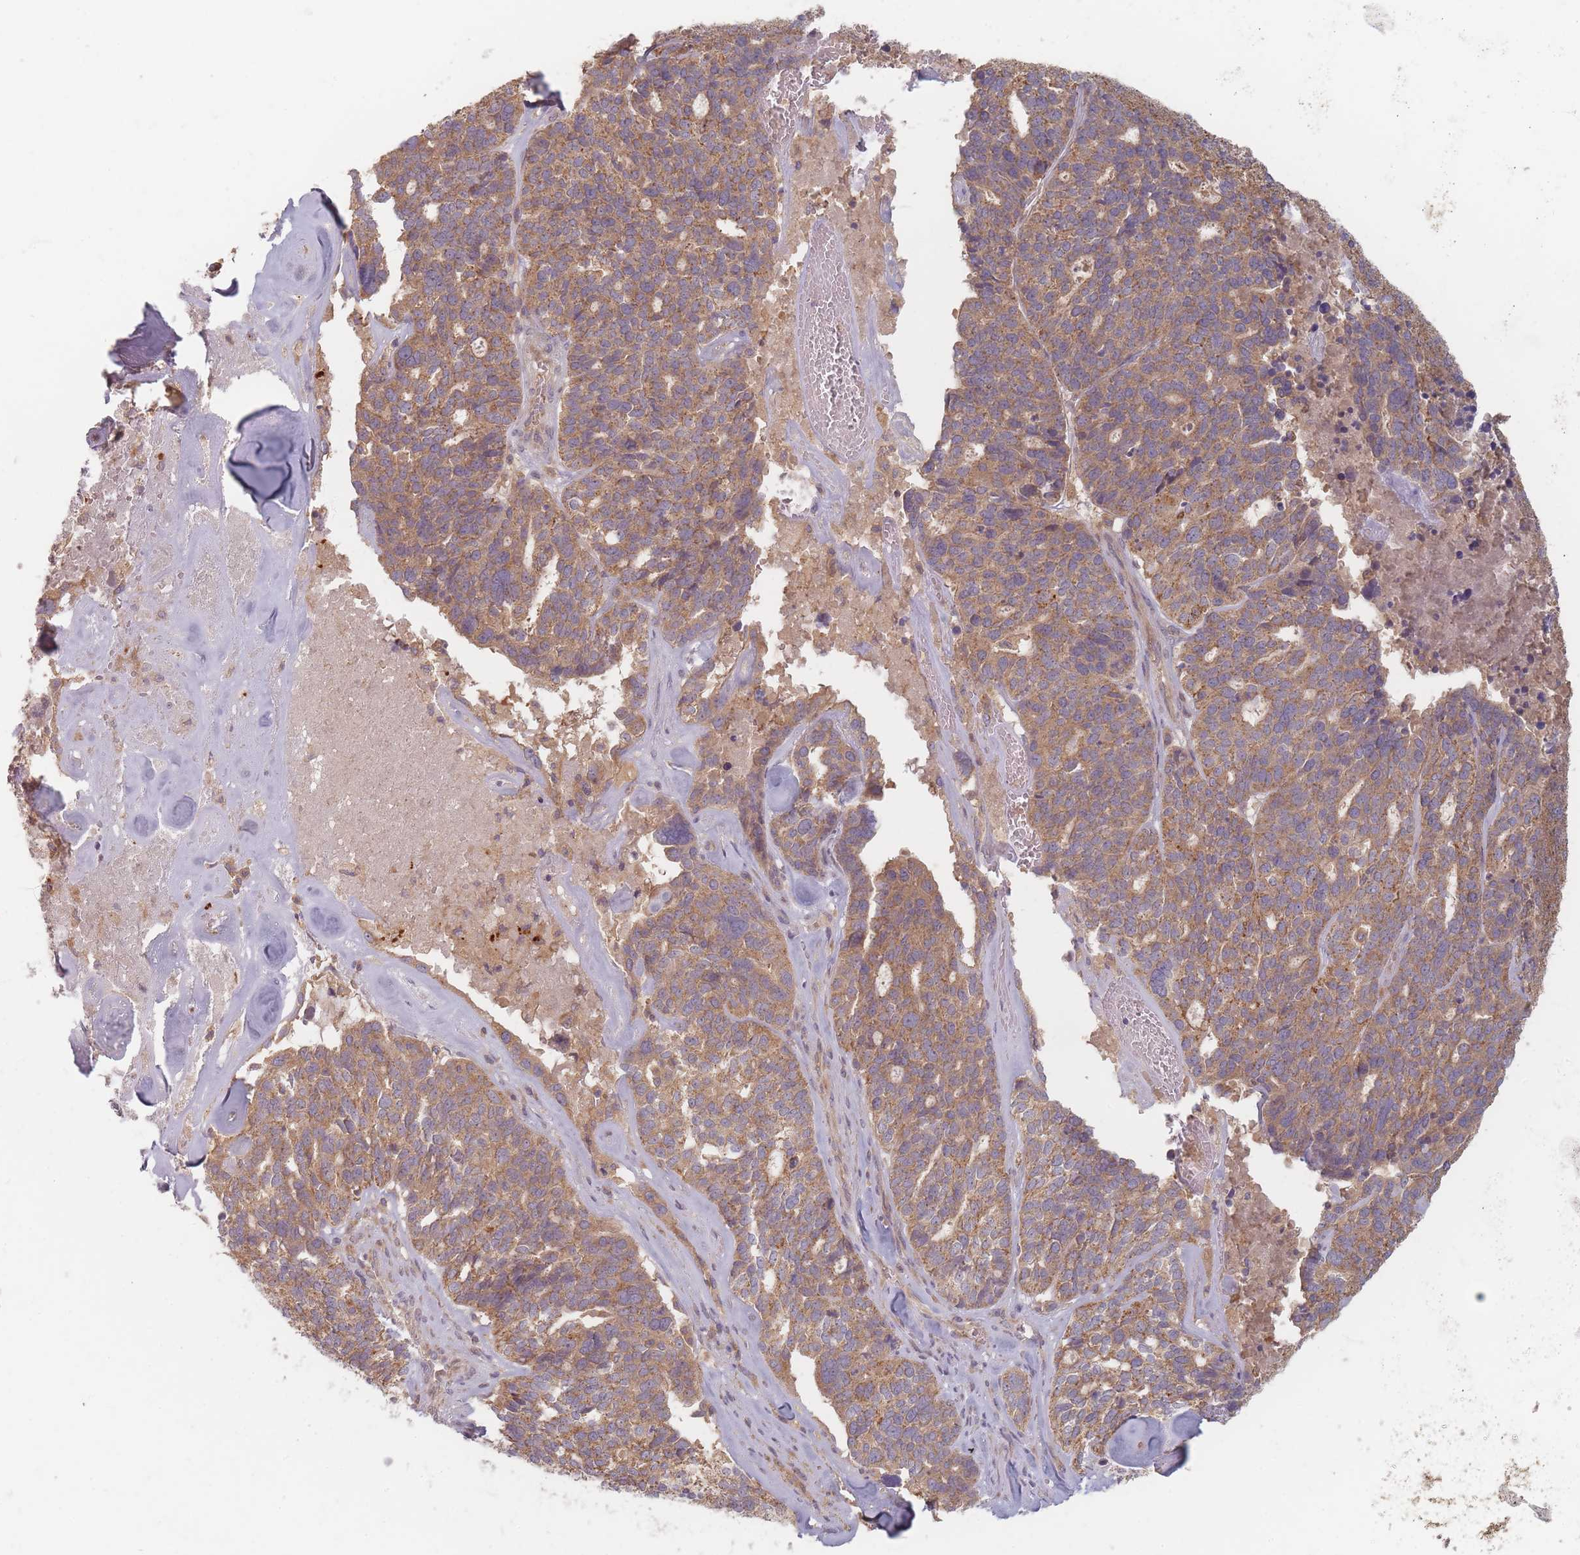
{"staining": {"intensity": "moderate", "quantity": ">75%", "location": "cytoplasmic/membranous"}, "tissue": "ovarian cancer", "cell_type": "Tumor cells", "image_type": "cancer", "snomed": [{"axis": "morphology", "description": "Cystadenocarcinoma, serous, NOS"}, {"axis": "topography", "description": "Ovary"}], "caption": "High-power microscopy captured an immunohistochemistry (IHC) micrograph of ovarian cancer, revealing moderate cytoplasmic/membranous expression in about >75% of tumor cells. (brown staining indicates protein expression, while blue staining denotes nuclei).", "gene": "SLC35F3", "patient": {"sex": "female", "age": 59}}